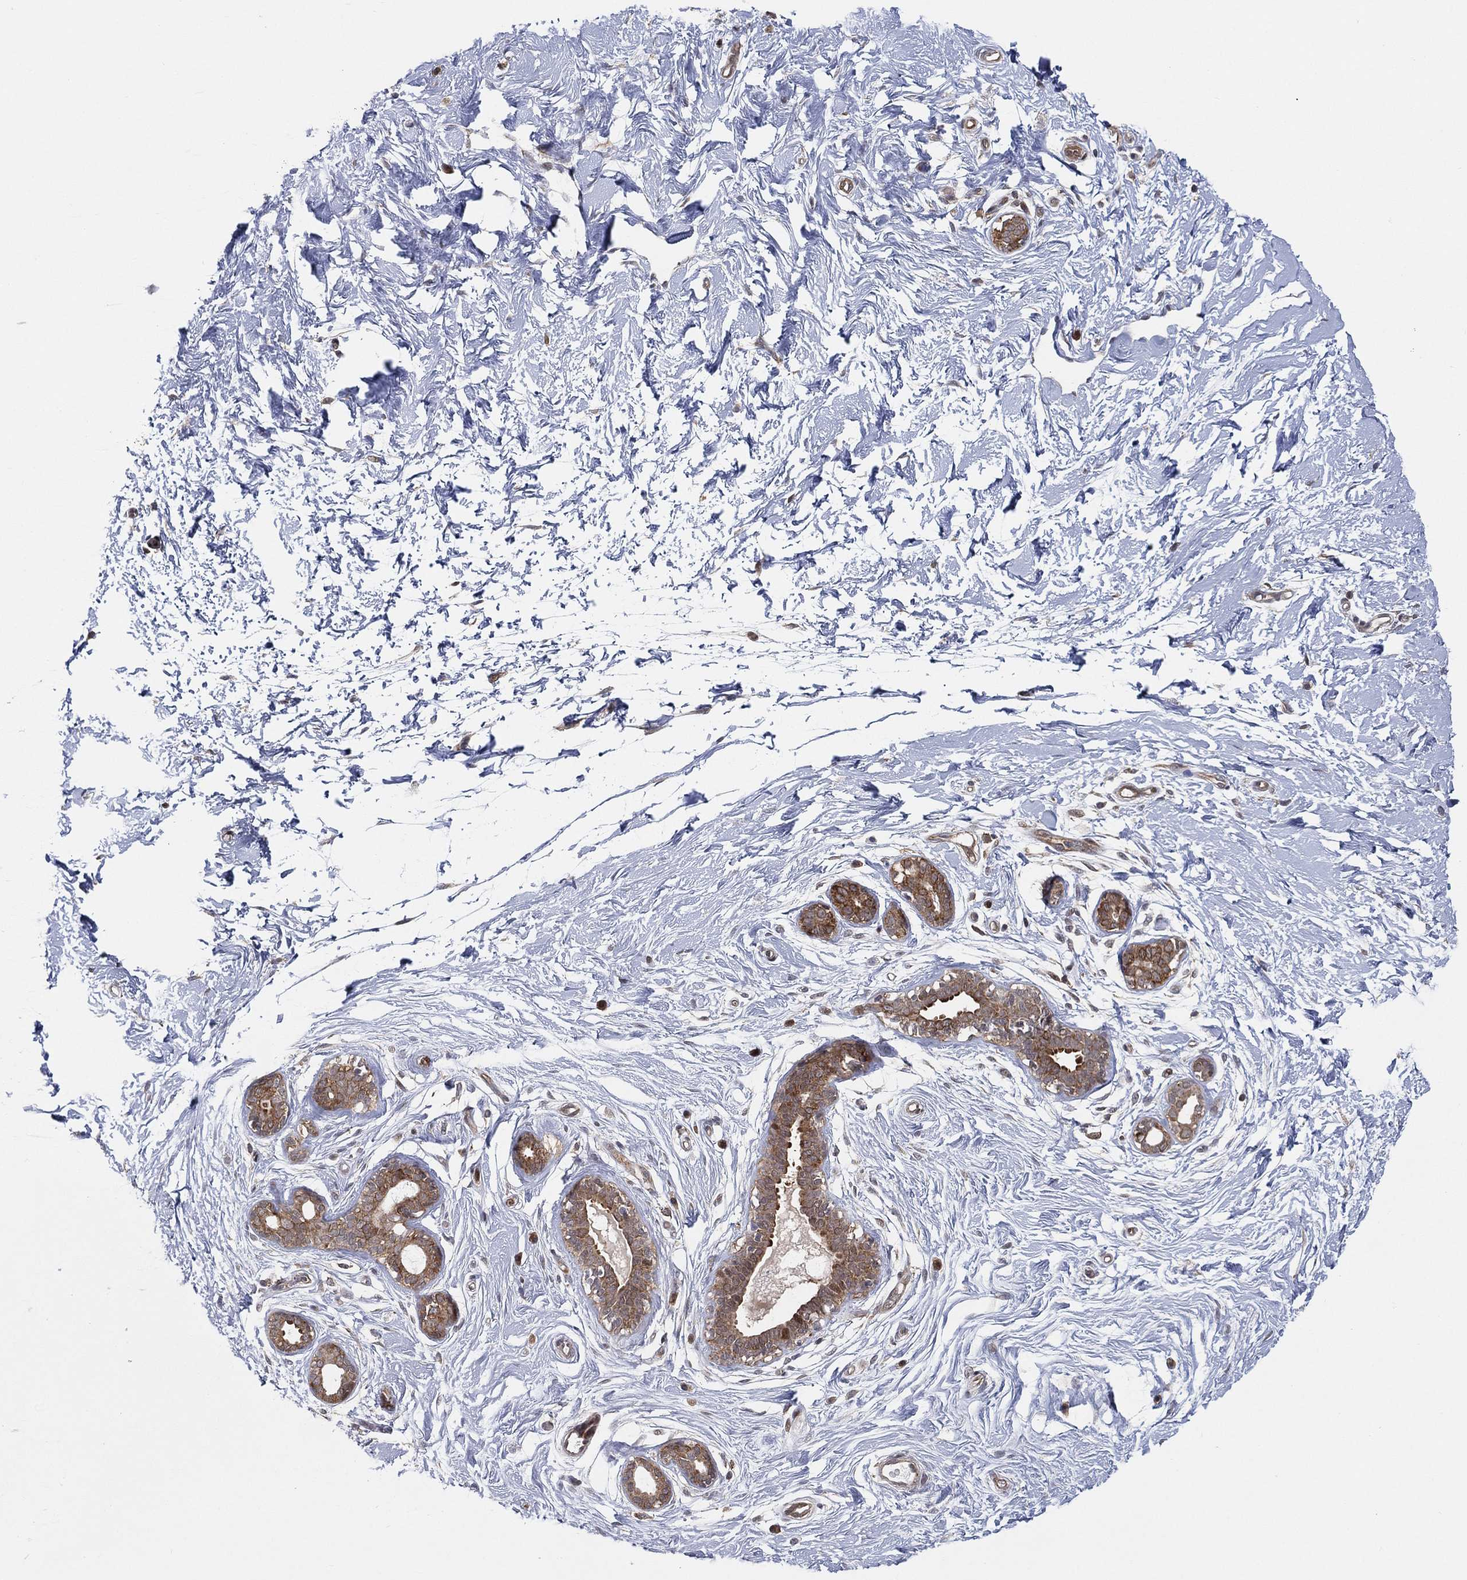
{"staining": {"intensity": "moderate", "quantity": ">75%", "location": "cytoplasmic/membranous"}, "tissue": "breast", "cell_type": "Glandular cells", "image_type": "normal", "snomed": [{"axis": "morphology", "description": "Normal tissue, NOS"}, {"axis": "topography", "description": "Breast"}], "caption": "Breast stained for a protein shows moderate cytoplasmic/membranous positivity in glandular cells.", "gene": "TMTC4", "patient": {"sex": "female", "age": 37}}